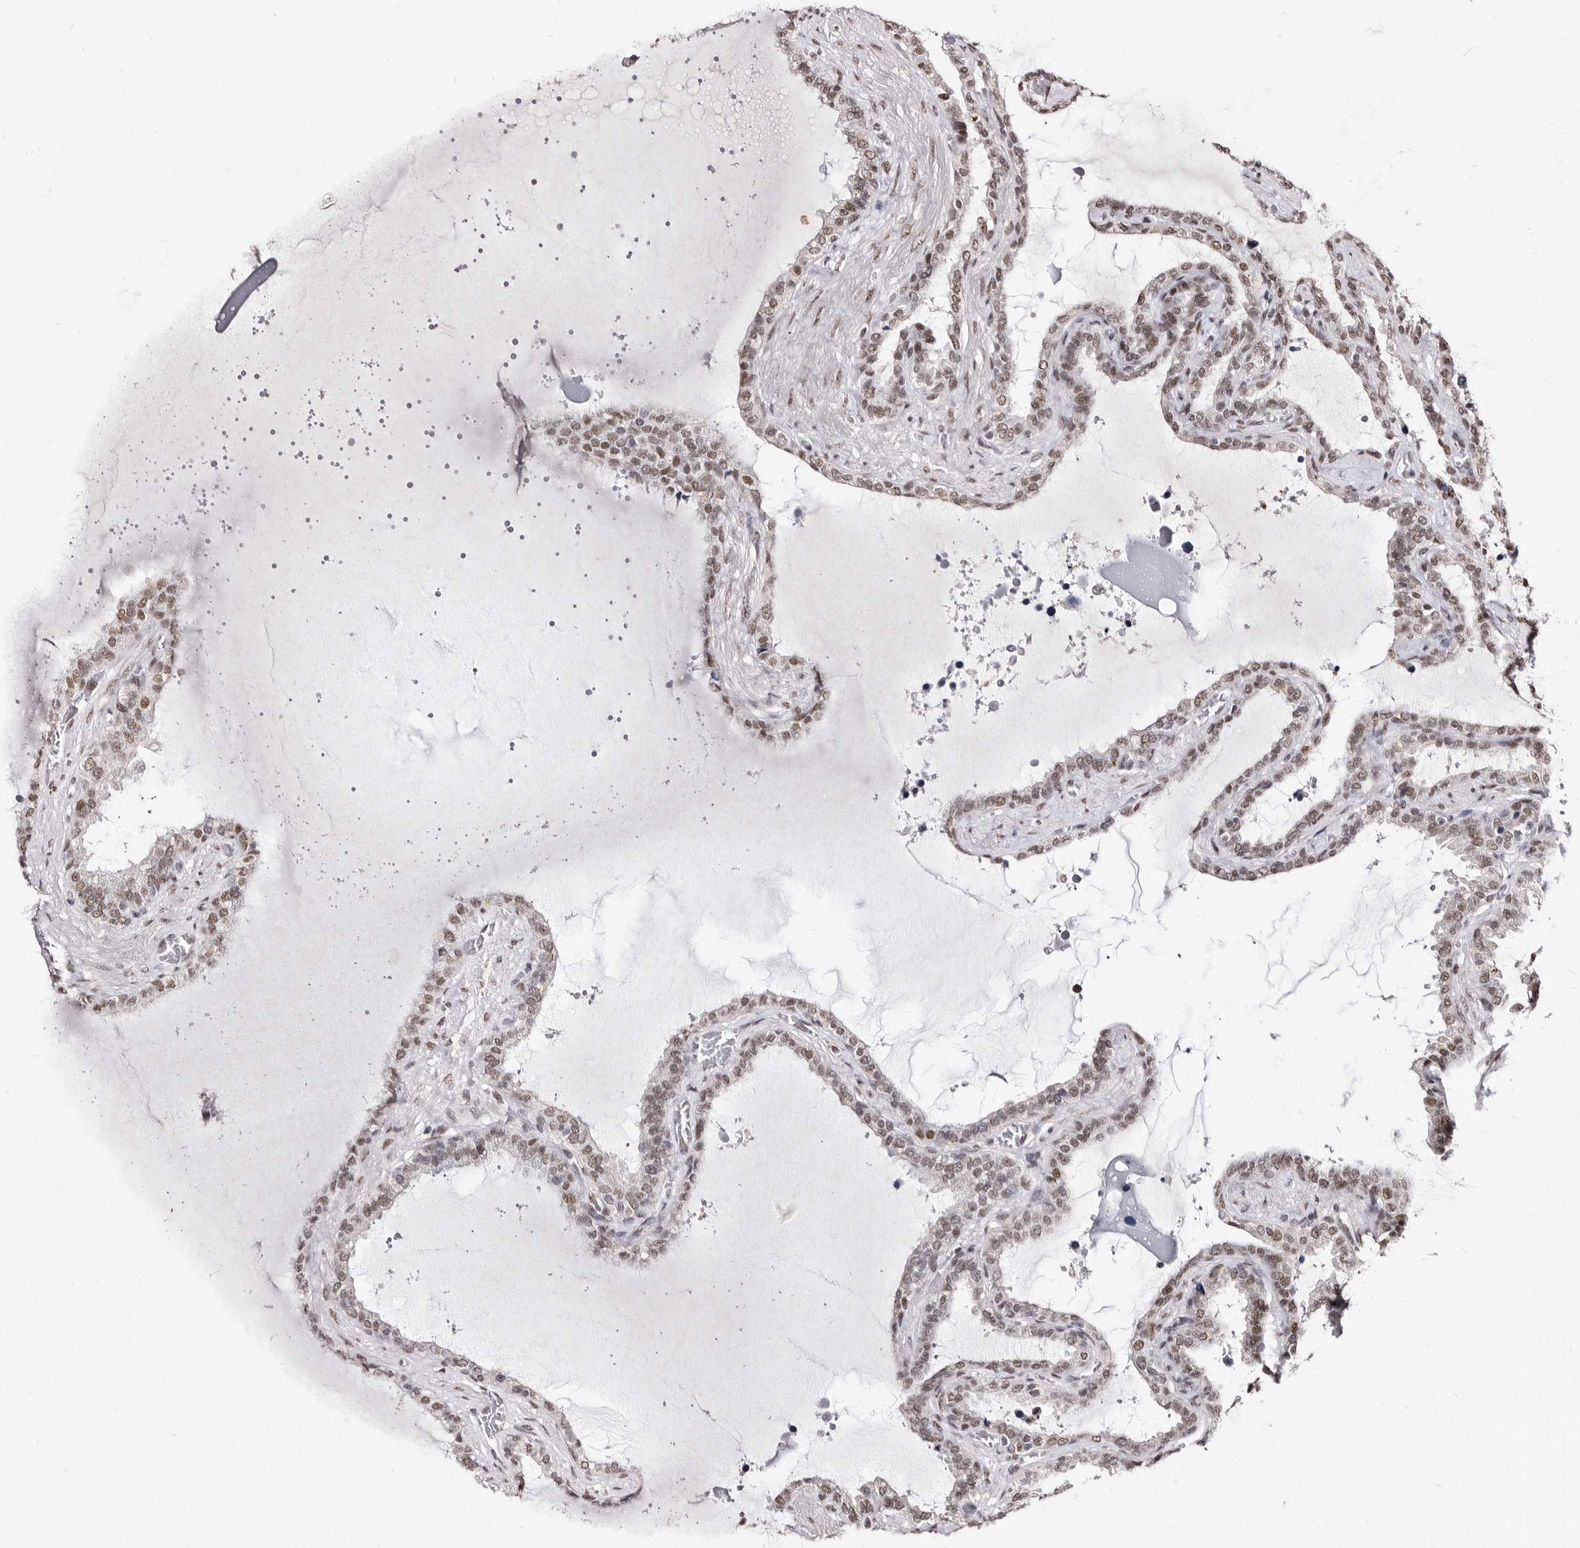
{"staining": {"intensity": "weak", "quantity": ">75%", "location": "nuclear"}, "tissue": "seminal vesicle", "cell_type": "Glandular cells", "image_type": "normal", "snomed": [{"axis": "morphology", "description": "Normal tissue, NOS"}, {"axis": "topography", "description": "Seminal veicle"}], "caption": "DAB (3,3'-diaminobenzidine) immunohistochemical staining of benign human seminal vesicle reveals weak nuclear protein staining in approximately >75% of glandular cells.", "gene": "ANAPC11", "patient": {"sex": "male", "age": 46}}